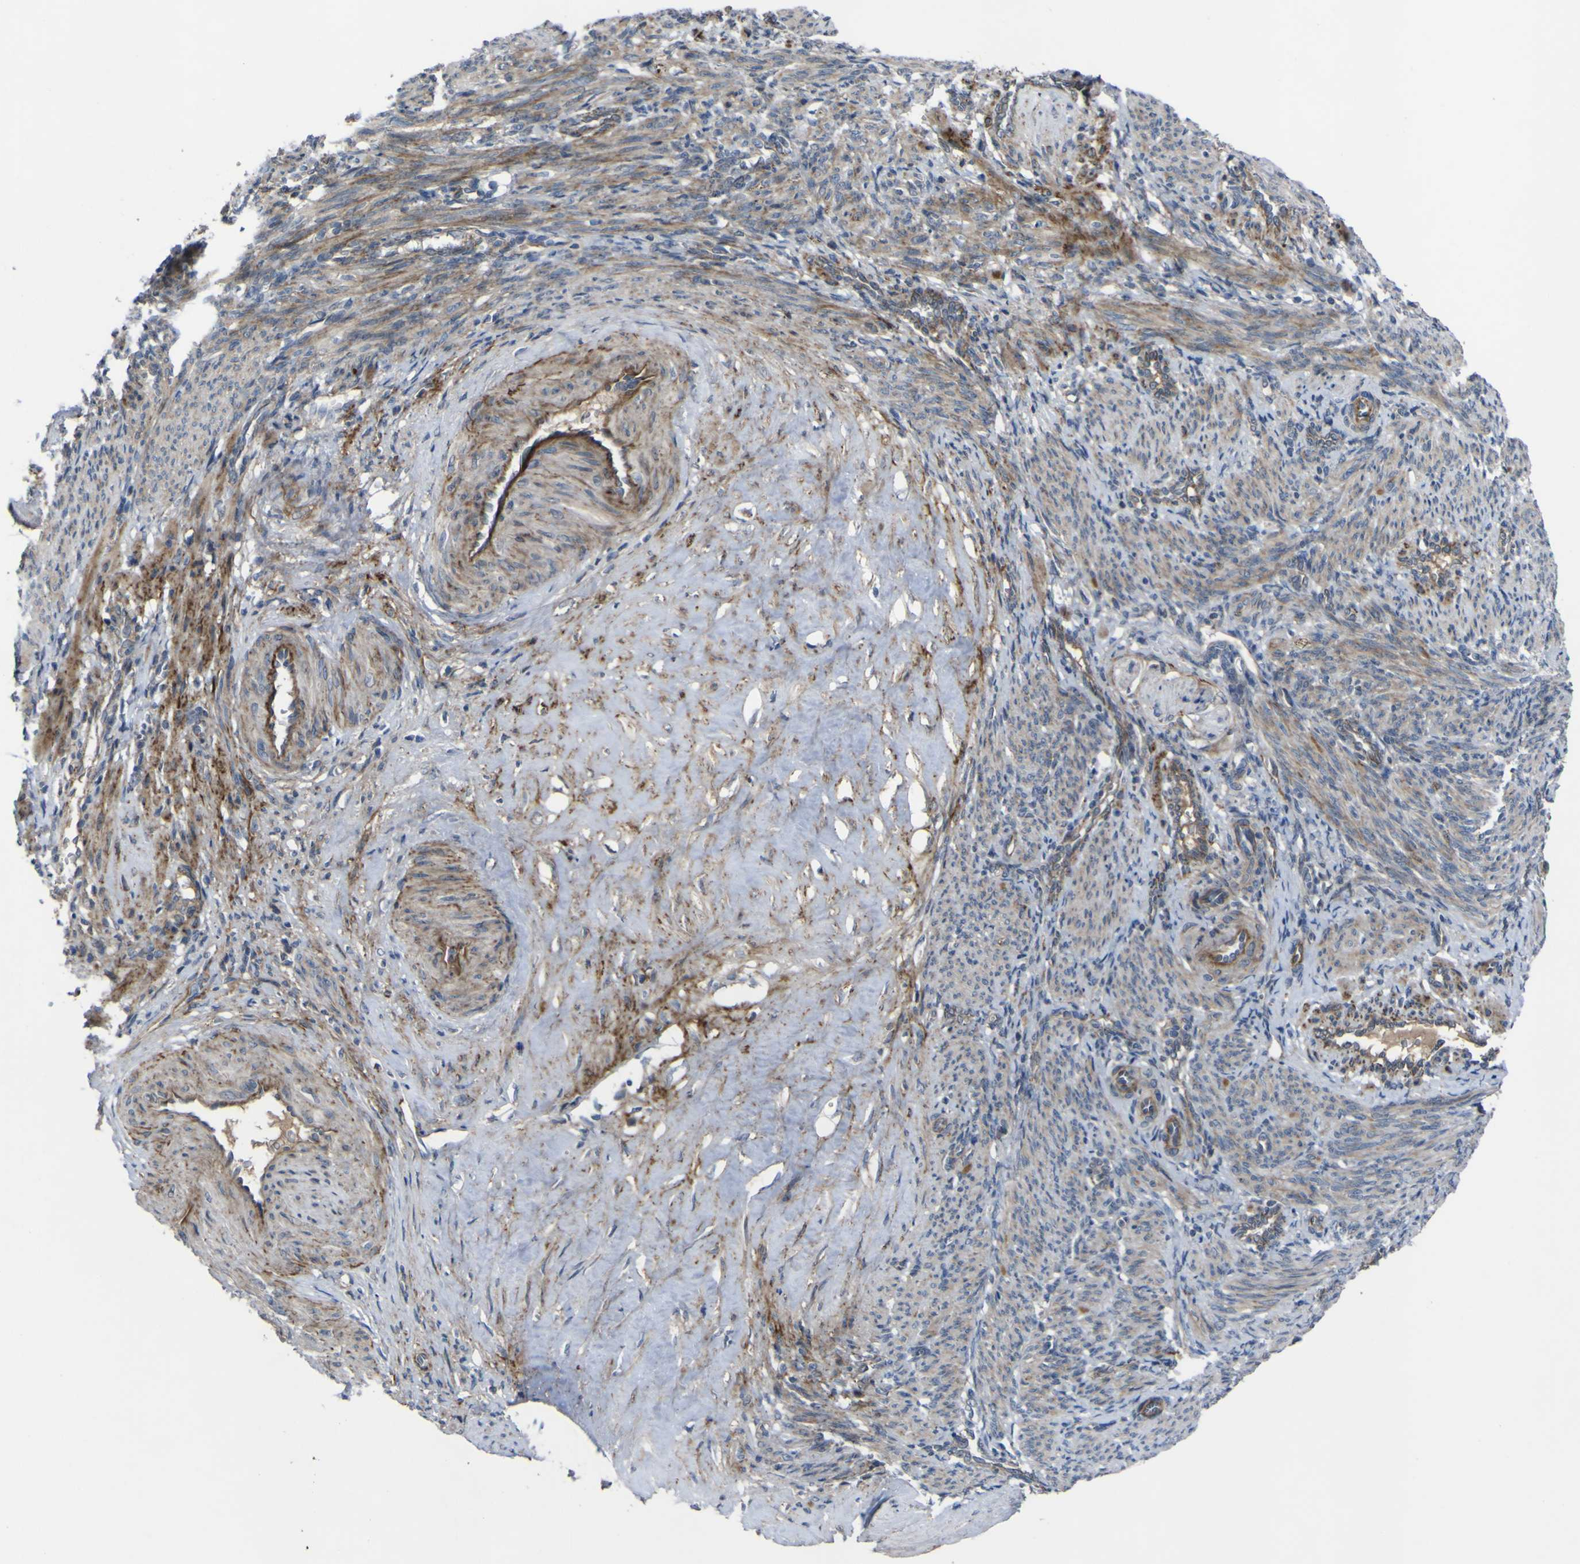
{"staining": {"intensity": "weak", "quantity": ">75%", "location": "cytoplasmic/membranous"}, "tissue": "smooth muscle", "cell_type": "Smooth muscle cells", "image_type": "normal", "snomed": [{"axis": "morphology", "description": "Normal tissue, NOS"}, {"axis": "topography", "description": "Endometrium"}], "caption": "Immunohistochemical staining of benign human smooth muscle reveals low levels of weak cytoplasmic/membranous staining in approximately >75% of smooth muscle cells.", "gene": "GPLD1", "patient": {"sex": "female", "age": 33}}